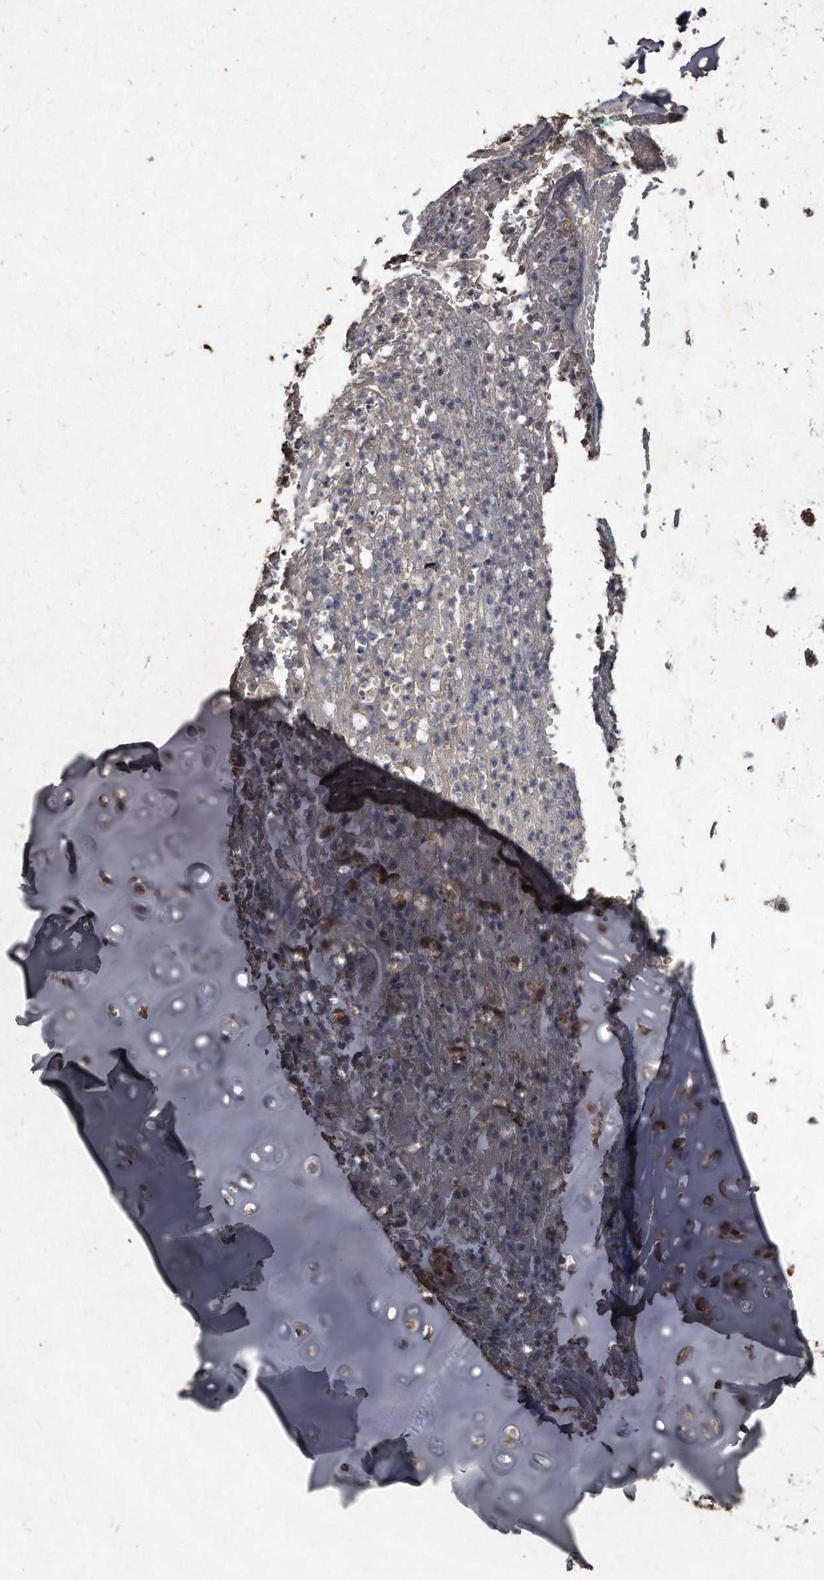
{"staining": {"intensity": "weak", "quantity": ">75%", "location": "cytoplasmic/membranous"}, "tissue": "adipose tissue", "cell_type": "Adipocytes", "image_type": "normal", "snomed": [{"axis": "morphology", "description": "Normal tissue, NOS"}, {"axis": "morphology", "description": "Basal cell carcinoma"}, {"axis": "topography", "description": "Cartilage tissue"}, {"axis": "topography", "description": "Nasopharynx"}, {"axis": "topography", "description": "Oral tissue"}], "caption": "Adipose tissue was stained to show a protein in brown. There is low levels of weak cytoplasmic/membranous positivity in about >75% of adipocytes.", "gene": "KLHDC3", "patient": {"sex": "female", "age": 77}}